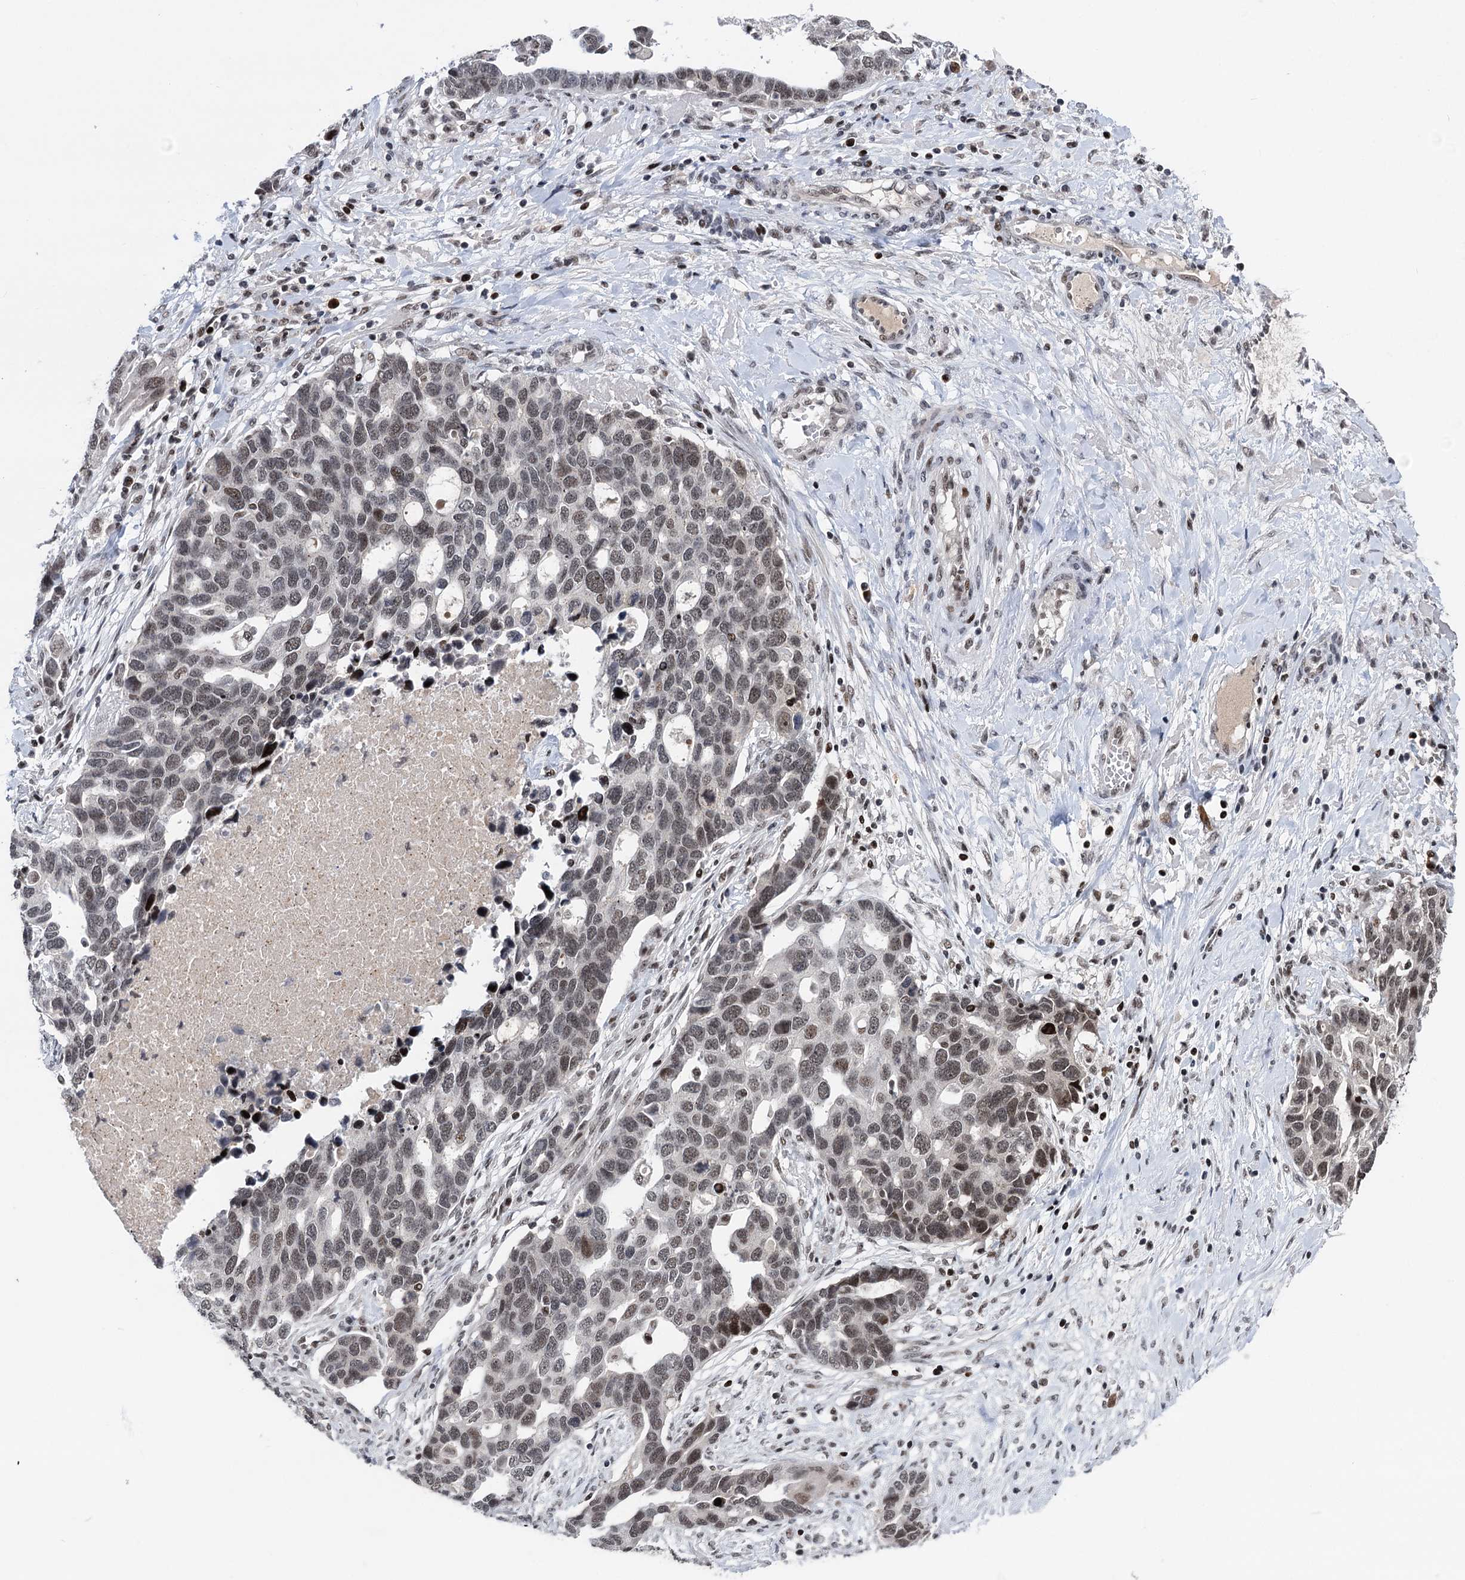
{"staining": {"intensity": "moderate", "quantity": "25%-75%", "location": "nuclear"}, "tissue": "ovarian cancer", "cell_type": "Tumor cells", "image_type": "cancer", "snomed": [{"axis": "morphology", "description": "Cystadenocarcinoma, serous, NOS"}, {"axis": "topography", "description": "Ovary"}], "caption": "High-magnification brightfield microscopy of ovarian cancer stained with DAB (3,3'-diaminobenzidine) (brown) and counterstained with hematoxylin (blue). tumor cells exhibit moderate nuclear expression is present in about25%-75% of cells.", "gene": "ZCCHC10", "patient": {"sex": "female", "age": 54}}